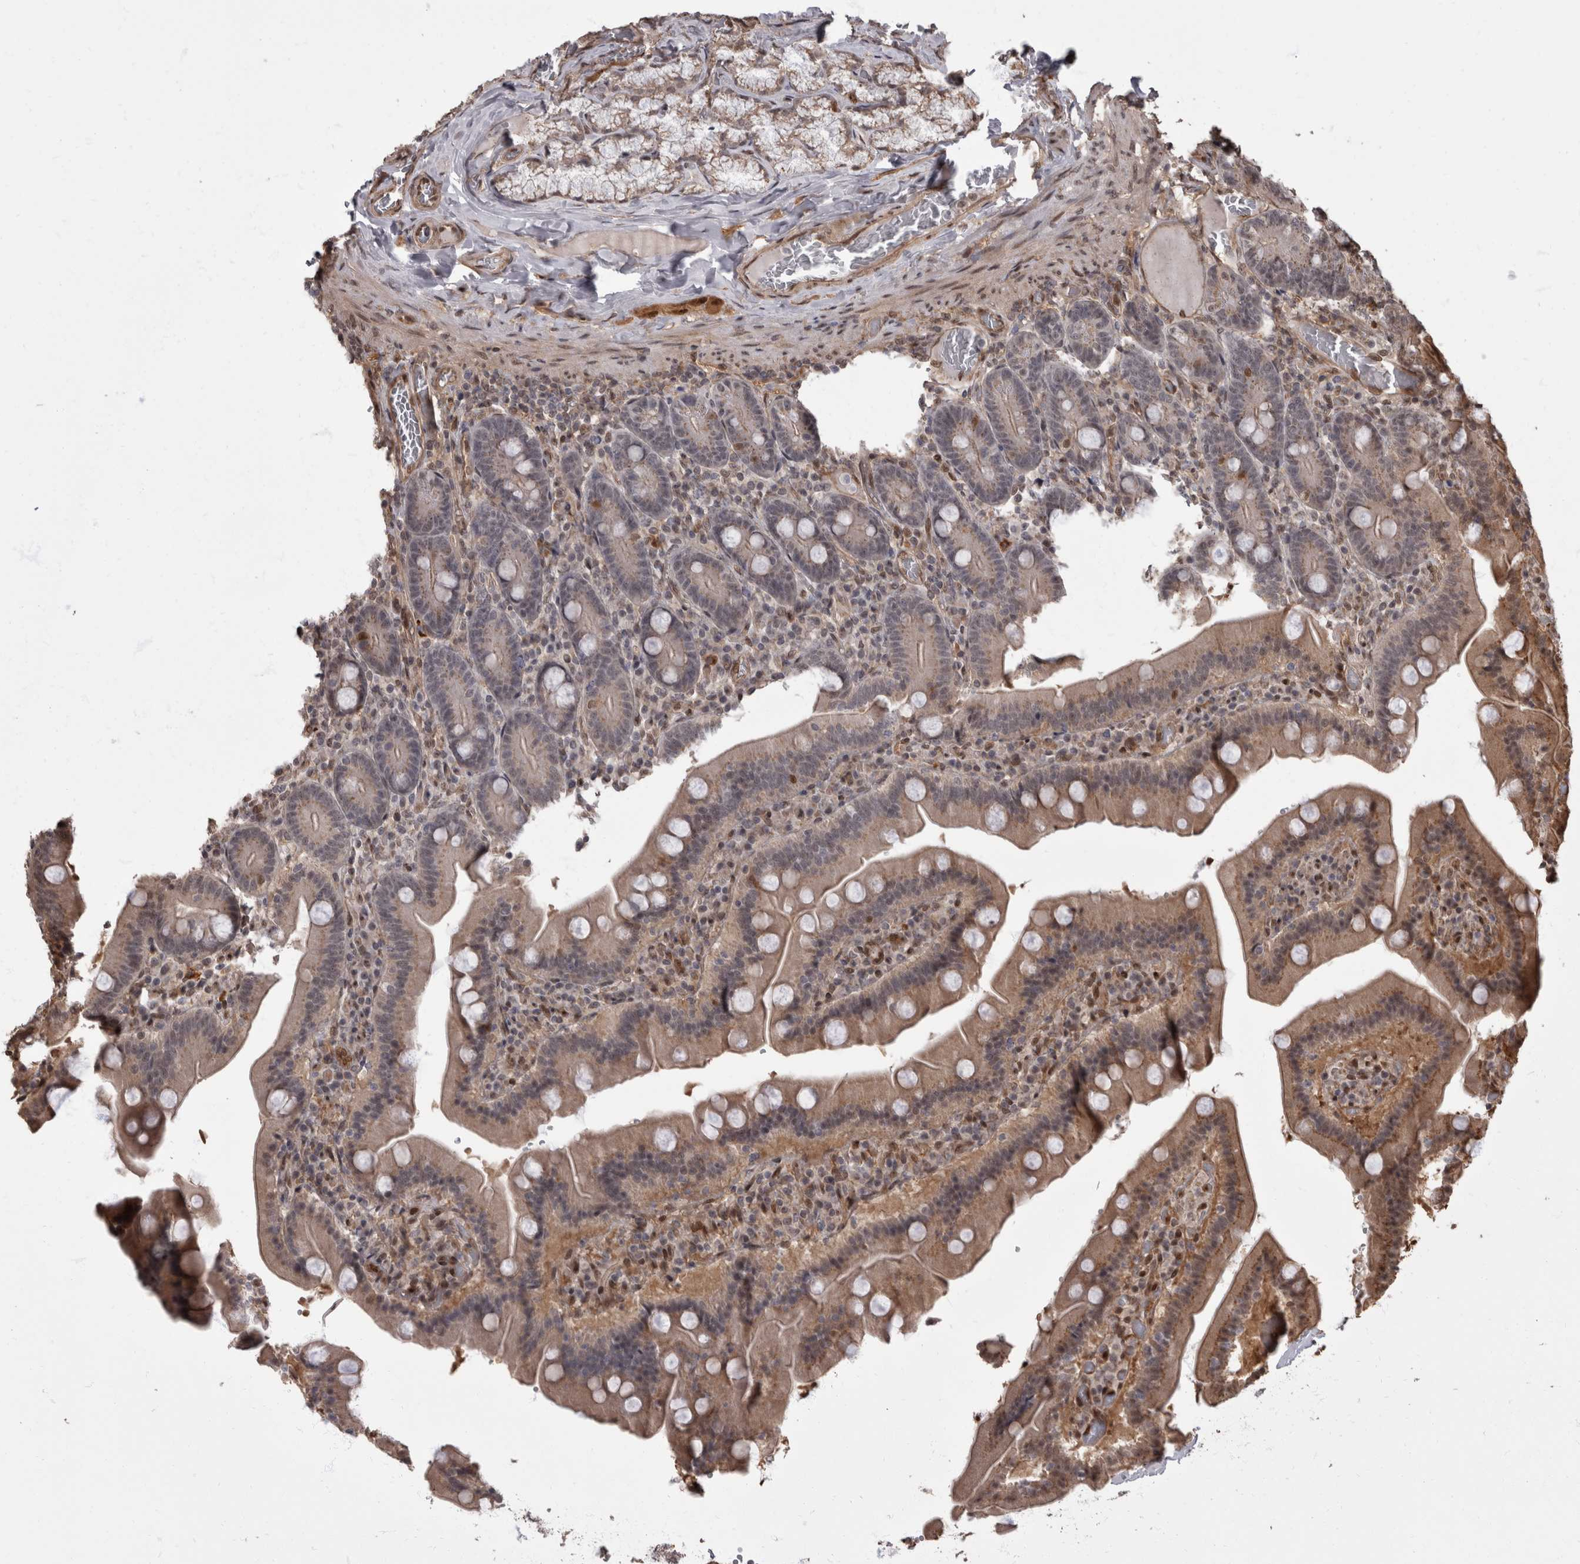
{"staining": {"intensity": "moderate", "quantity": "25%-75%", "location": "cytoplasmic/membranous,nuclear"}, "tissue": "duodenum", "cell_type": "Glandular cells", "image_type": "normal", "snomed": [{"axis": "morphology", "description": "Normal tissue, NOS"}, {"axis": "topography", "description": "Duodenum"}], "caption": "Protein analysis of benign duodenum displays moderate cytoplasmic/membranous,nuclear expression in approximately 25%-75% of glandular cells.", "gene": "AKT3", "patient": {"sex": "female", "age": 62}}